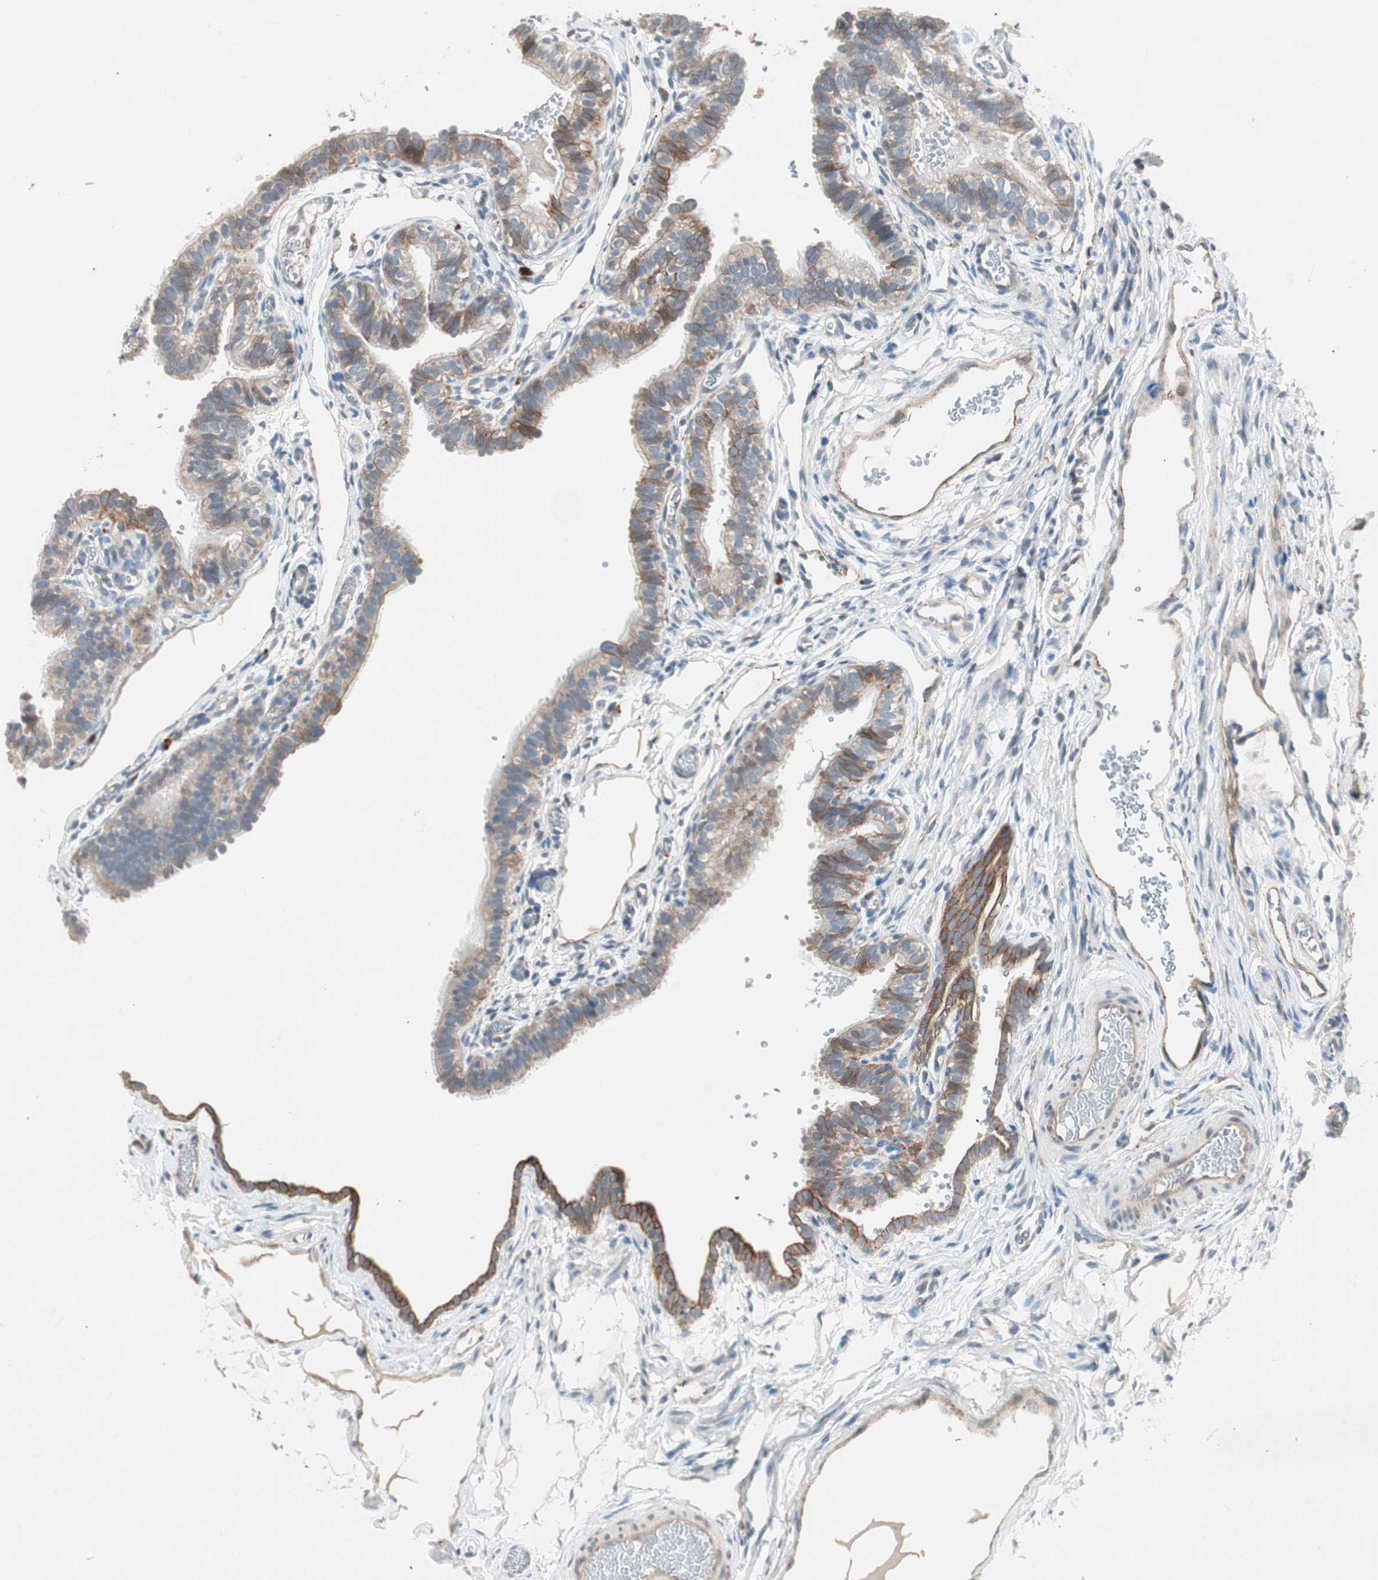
{"staining": {"intensity": "weak", "quantity": "25%-75%", "location": "cytoplasmic/membranous"}, "tissue": "fallopian tube", "cell_type": "Glandular cells", "image_type": "normal", "snomed": [{"axis": "morphology", "description": "Normal tissue, NOS"}, {"axis": "topography", "description": "Fallopian tube"}, {"axis": "topography", "description": "Placenta"}], "caption": "Weak cytoplasmic/membranous expression is appreciated in about 25%-75% of glandular cells in normal fallopian tube.", "gene": "FGFR4", "patient": {"sex": "female", "age": 34}}